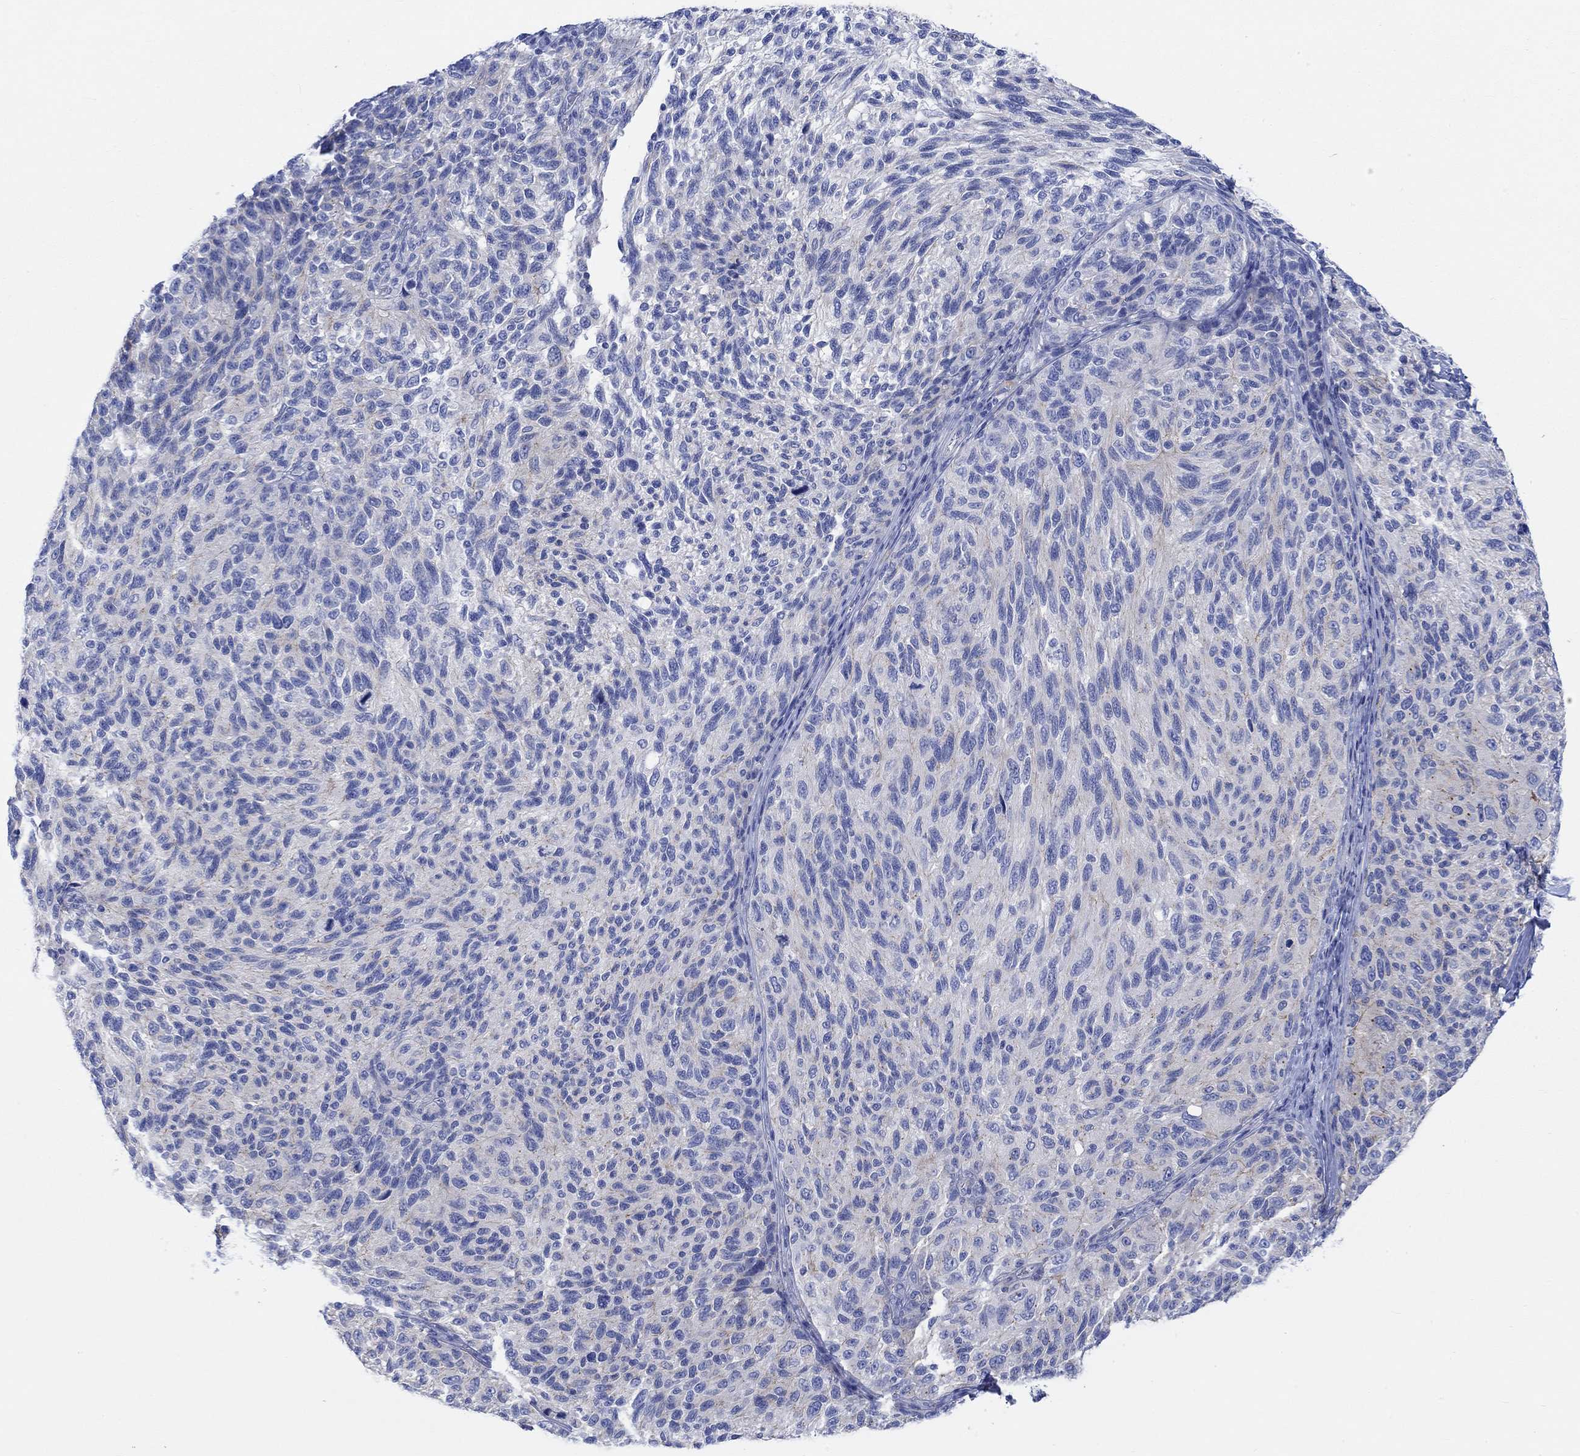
{"staining": {"intensity": "negative", "quantity": "none", "location": "none"}, "tissue": "melanoma", "cell_type": "Tumor cells", "image_type": "cancer", "snomed": [{"axis": "morphology", "description": "Malignant melanoma, NOS"}, {"axis": "topography", "description": "Skin"}], "caption": "Melanoma was stained to show a protein in brown. There is no significant staining in tumor cells. (DAB (3,3'-diaminobenzidine) immunohistochemistry, high magnification).", "gene": "REEP6", "patient": {"sex": "female", "age": 73}}